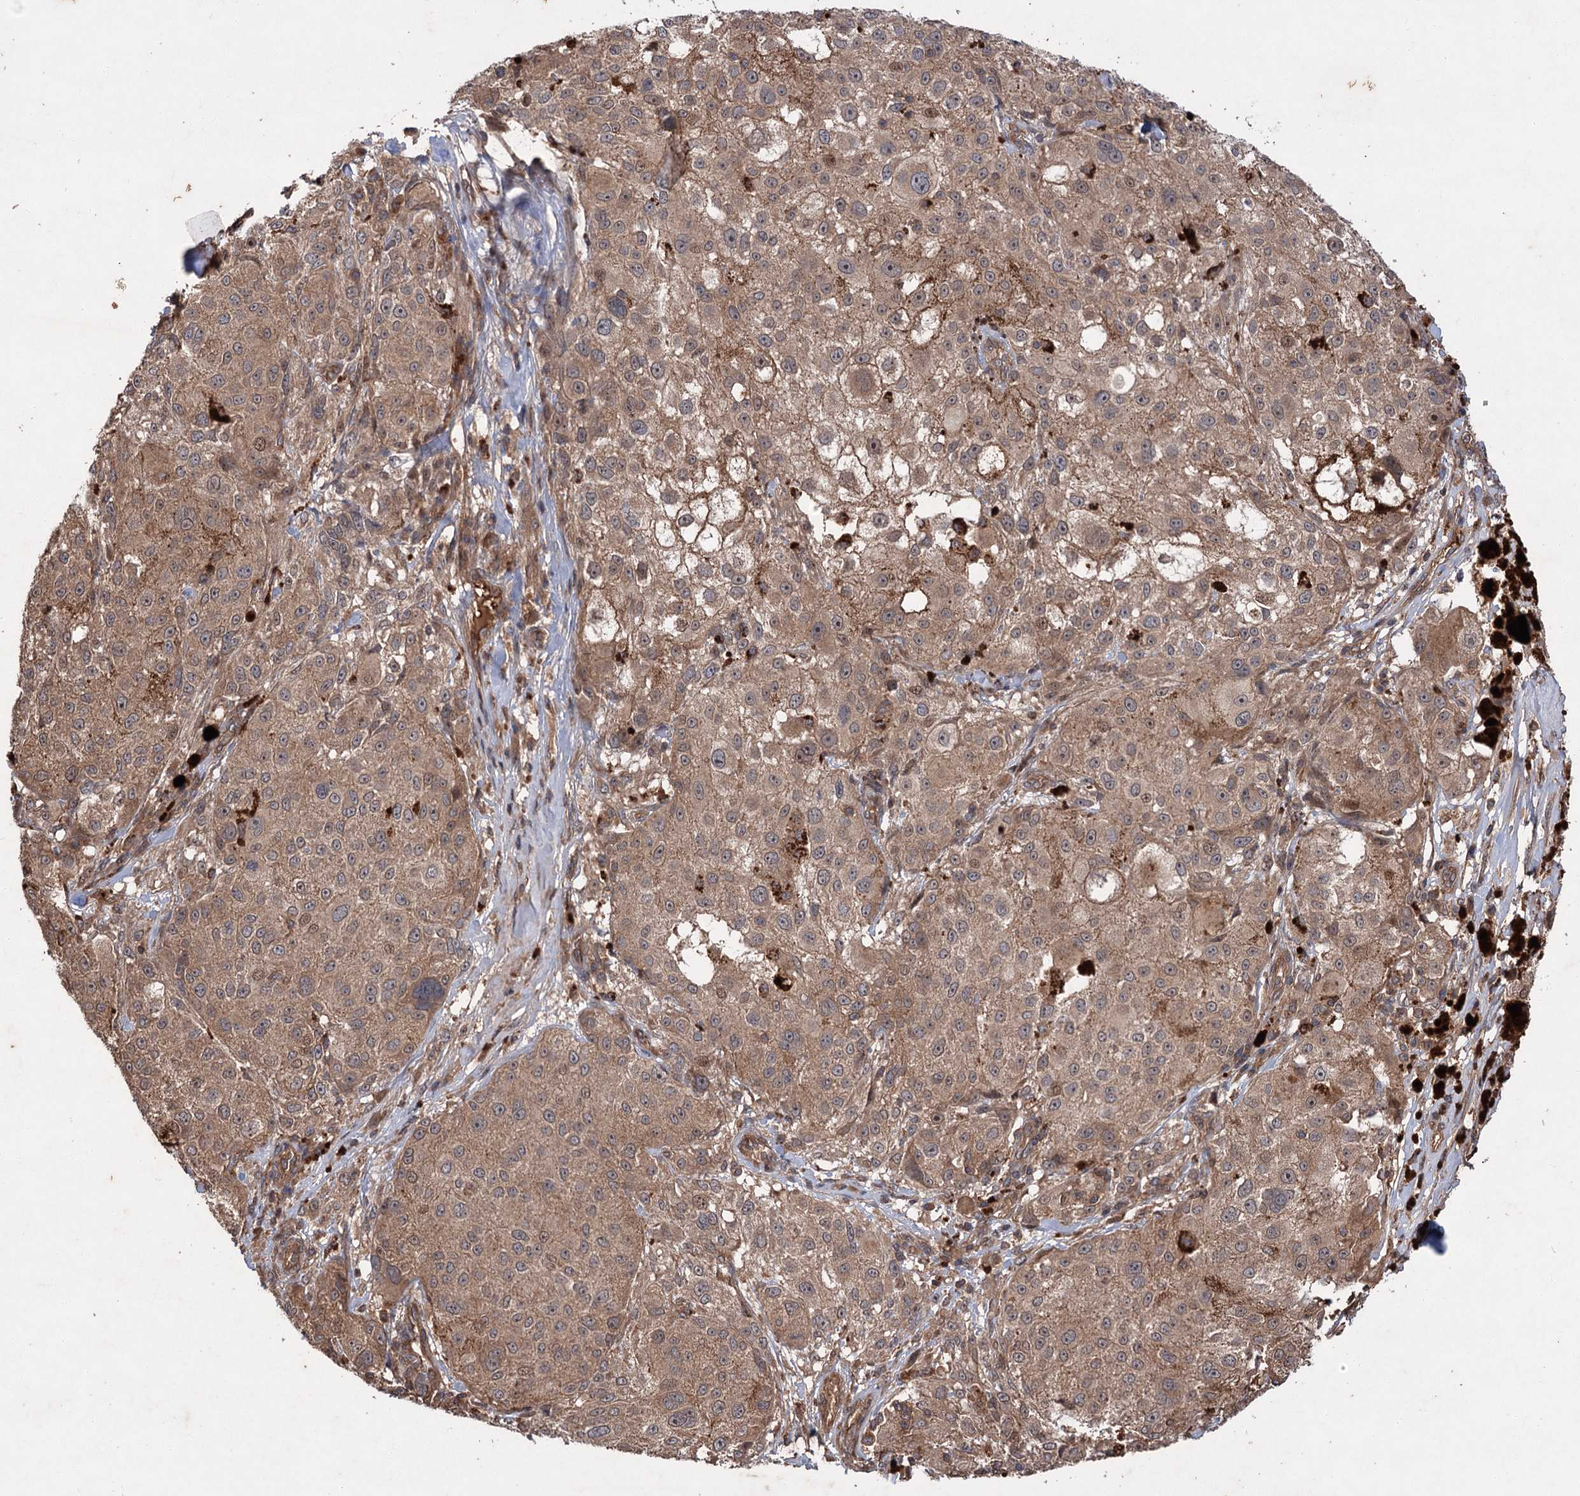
{"staining": {"intensity": "moderate", "quantity": ">75%", "location": "cytoplasmic/membranous"}, "tissue": "melanoma", "cell_type": "Tumor cells", "image_type": "cancer", "snomed": [{"axis": "morphology", "description": "Necrosis, NOS"}, {"axis": "morphology", "description": "Malignant melanoma, NOS"}, {"axis": "topography", "description": "Skin"}], "caption": "An IHC micrograph of neoplastic tissue is shown. Protein staining in brown highlights moderate cytoplasmic/membranous positivity in melanoma within tumor cells.", "gene": "ADK", "patient": {"sex": "female", "age": 87}}